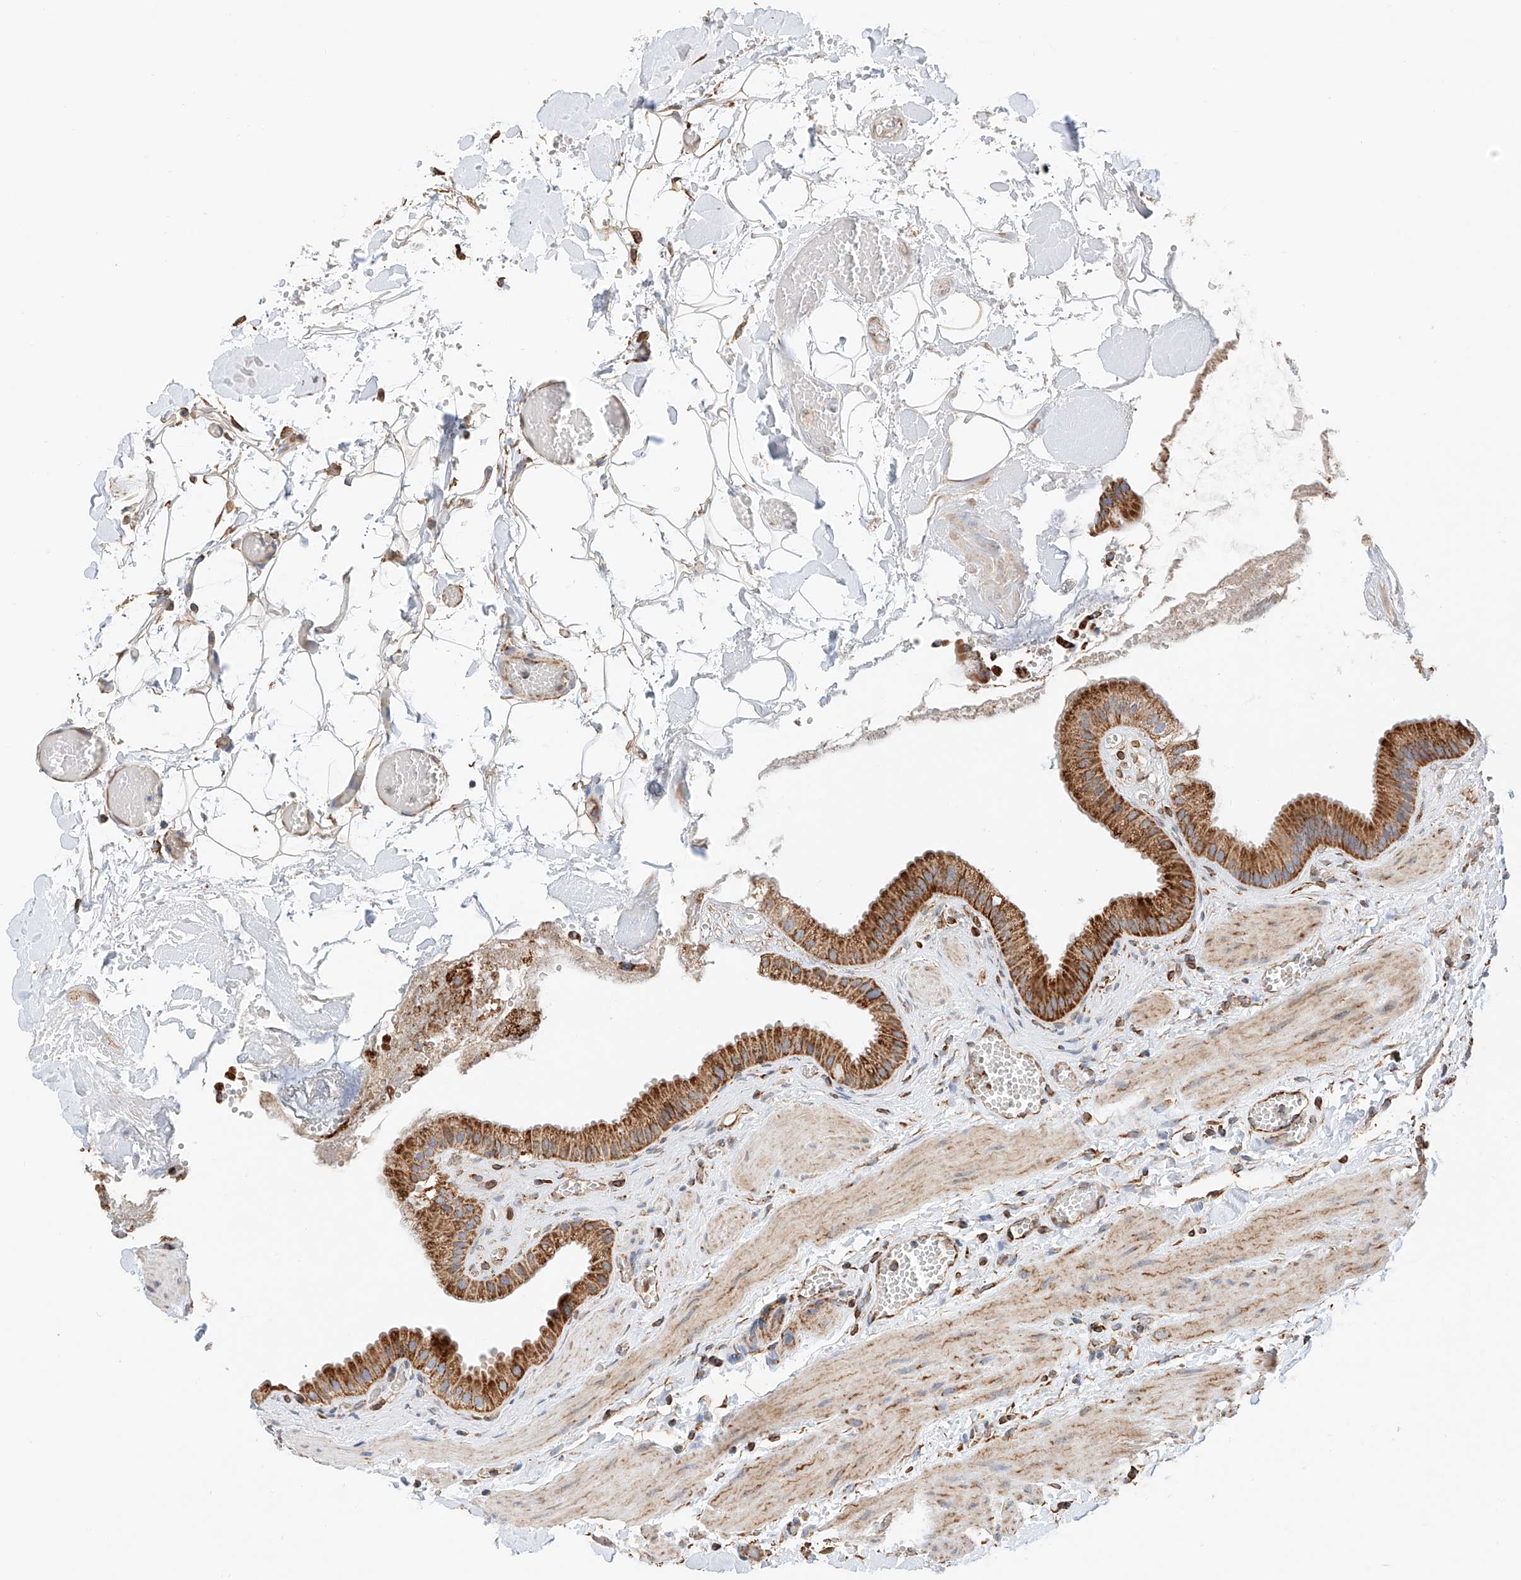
{"staining": {"intensity": "moderate", "quantity": ">75%", "location": "cytoplasmic/membranous"}, "tissue": "gallbladder", "cell_type": "Glandular cells", "image_type": "normal", "snomed": [{"axis": "morphology", "description": "Normal tissue, NOS"}, {"axis": "topography", "description": "Gallbladder"}], "caption": "Immunohistochemistry histopathology image of unremarkable gallbladder: human gallbladder stained using IHC displays medium levels of moderate protein expression localized specifically in the cytoplasmic/membranous of glandular cells, appearing as a cytoplasmic/membranous brown color.", "gene": "NDUFV3", "patient": {"sex": "male", "age": 55}}